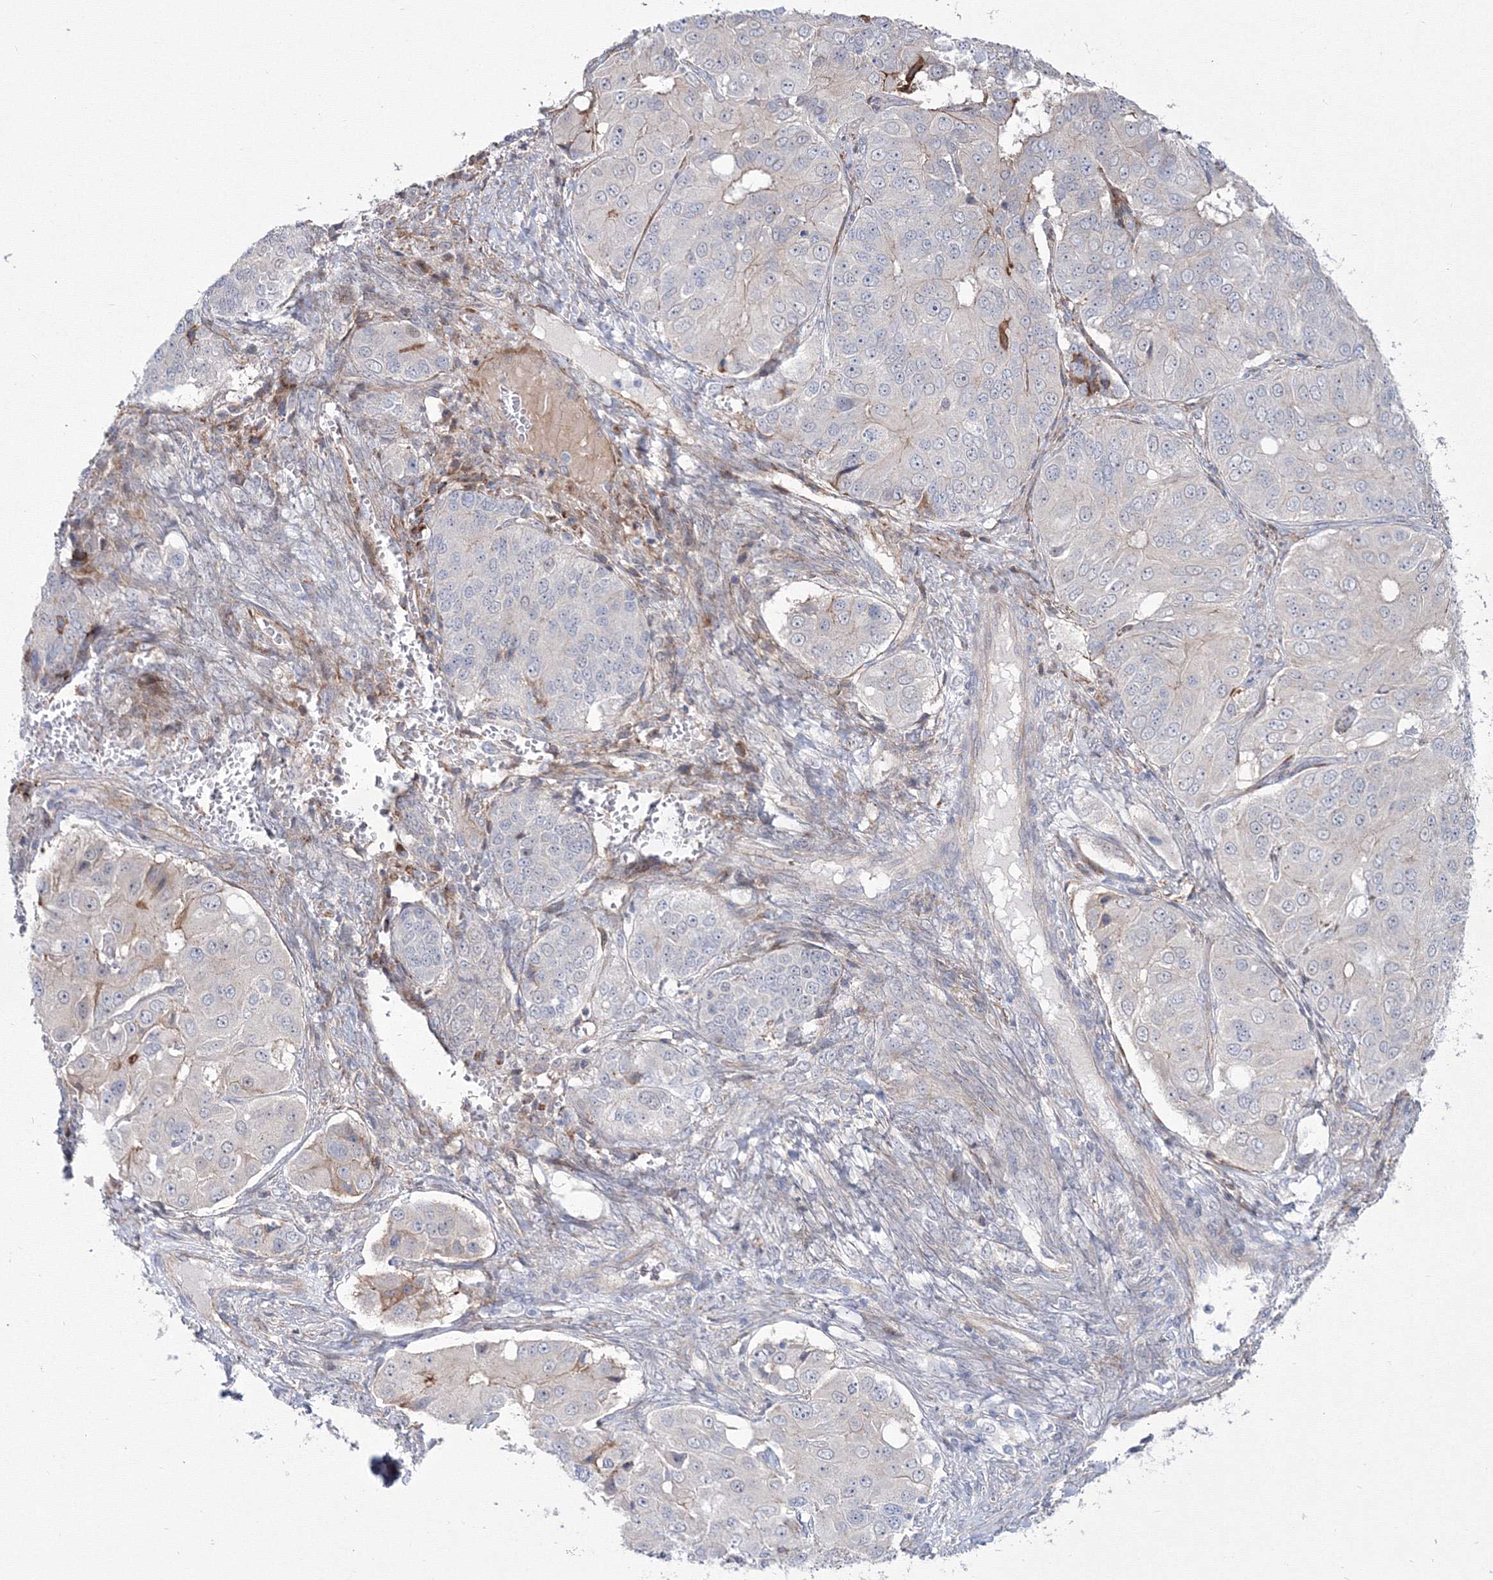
{"staining": {"intensity": "negative", "quantity": "none", "location": "none"}, "tissue": "ovarian cancer", "cell_type": "Tumor cells", "image_type": "cancer", "snomed": [{"axis": "morphology", "description": "Carcinoma, endometroid"}, {"axis": "topography", "description": "Ovary"}], "caption": "This is an IHC micrograph of human endometroid carcinoma (ovarian). There is no staining in tumor cells.", "gene": "HYAL2", "patient": {"sex": "female", "age": 51}}